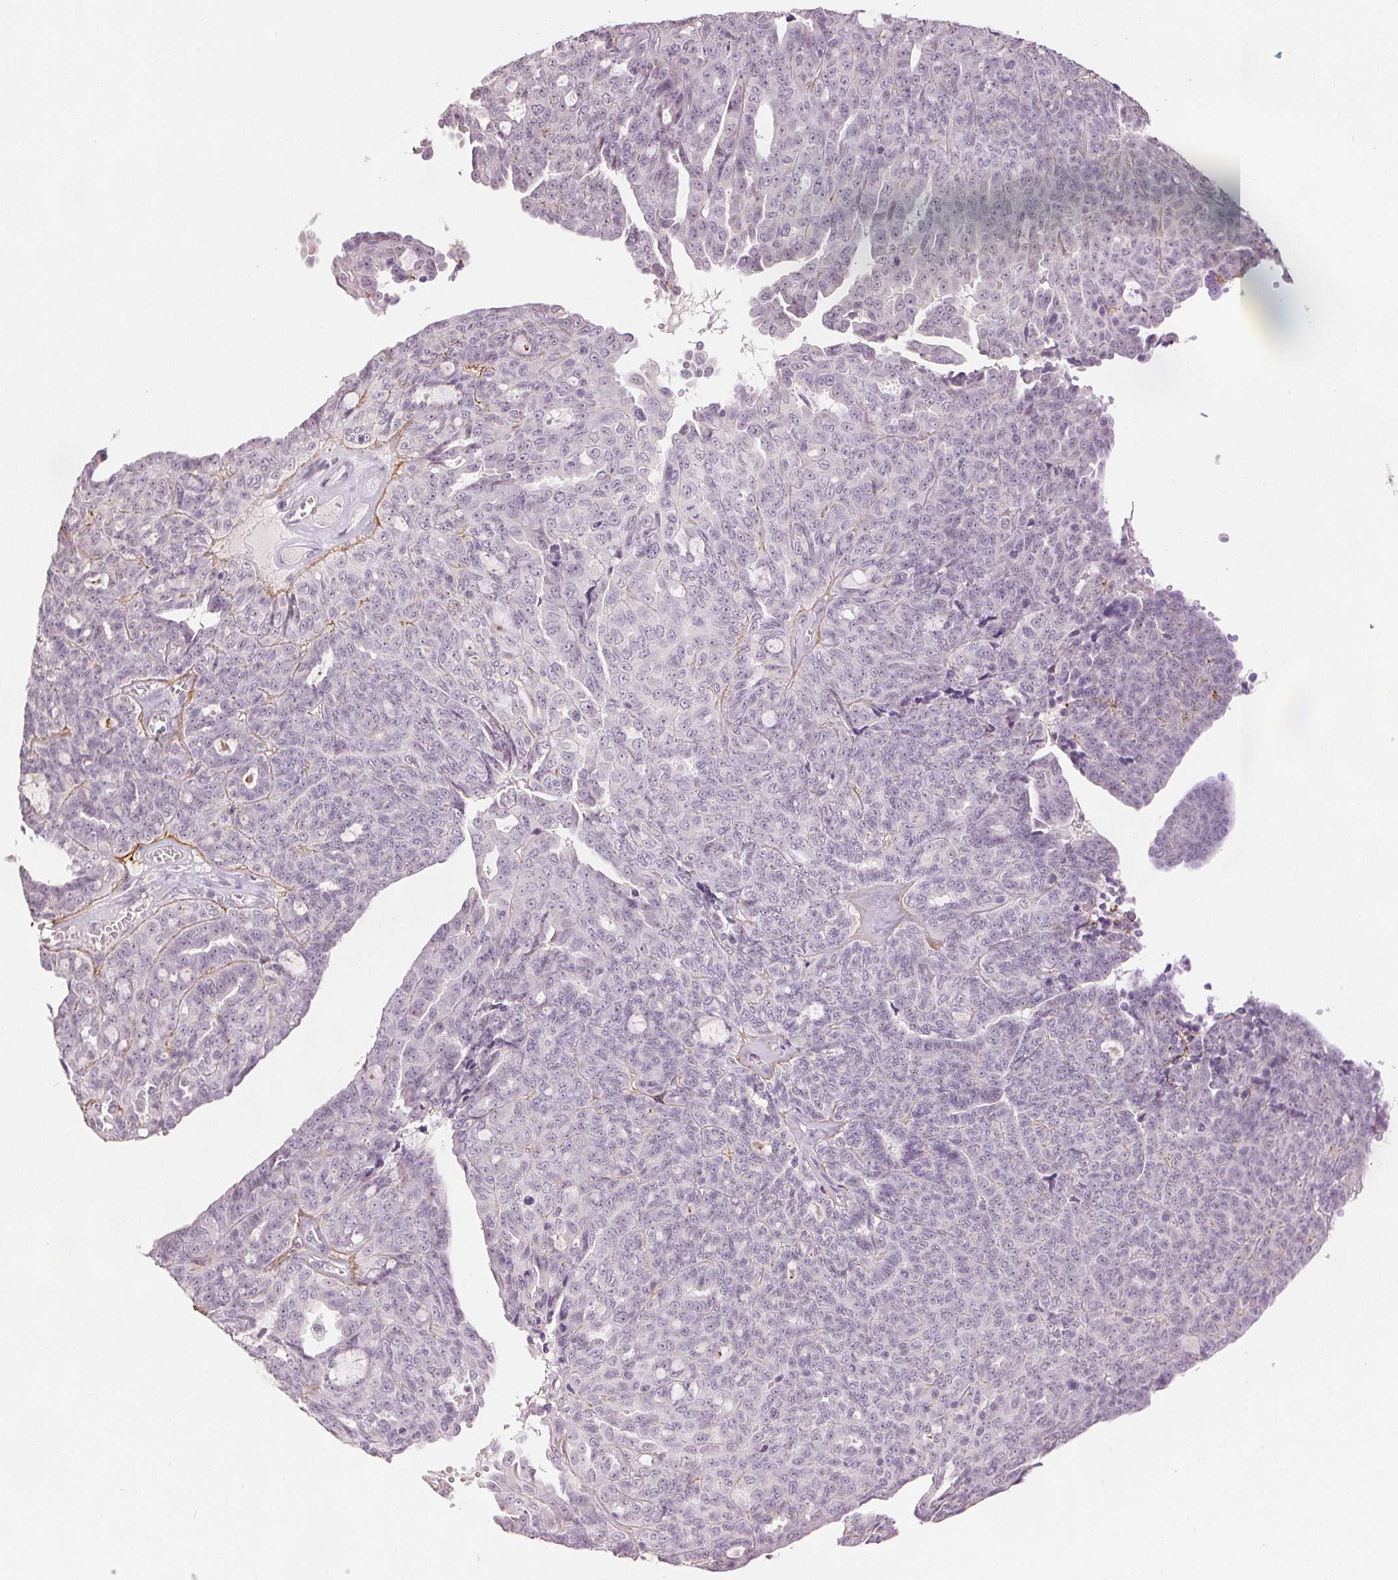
{"staining": {"intensity": "negative", "quantity": "none", "location": "none"}, "tissue": "ovarian cancer", "cell_type": "Tumor cells", "image_type": "cancer", "snomed": [{"axis": "morphology", "description": "Cystadenocarcinoma, serous, NOS"}, {"axis": "topography", "description": "Ovary"}], "caption": "There is no significant positivity in tumor cells of ovarian cancer (serous cystadenocarcinoma).", "gene": "FBN1", "patient": {"sex": "female", "age": 71}}